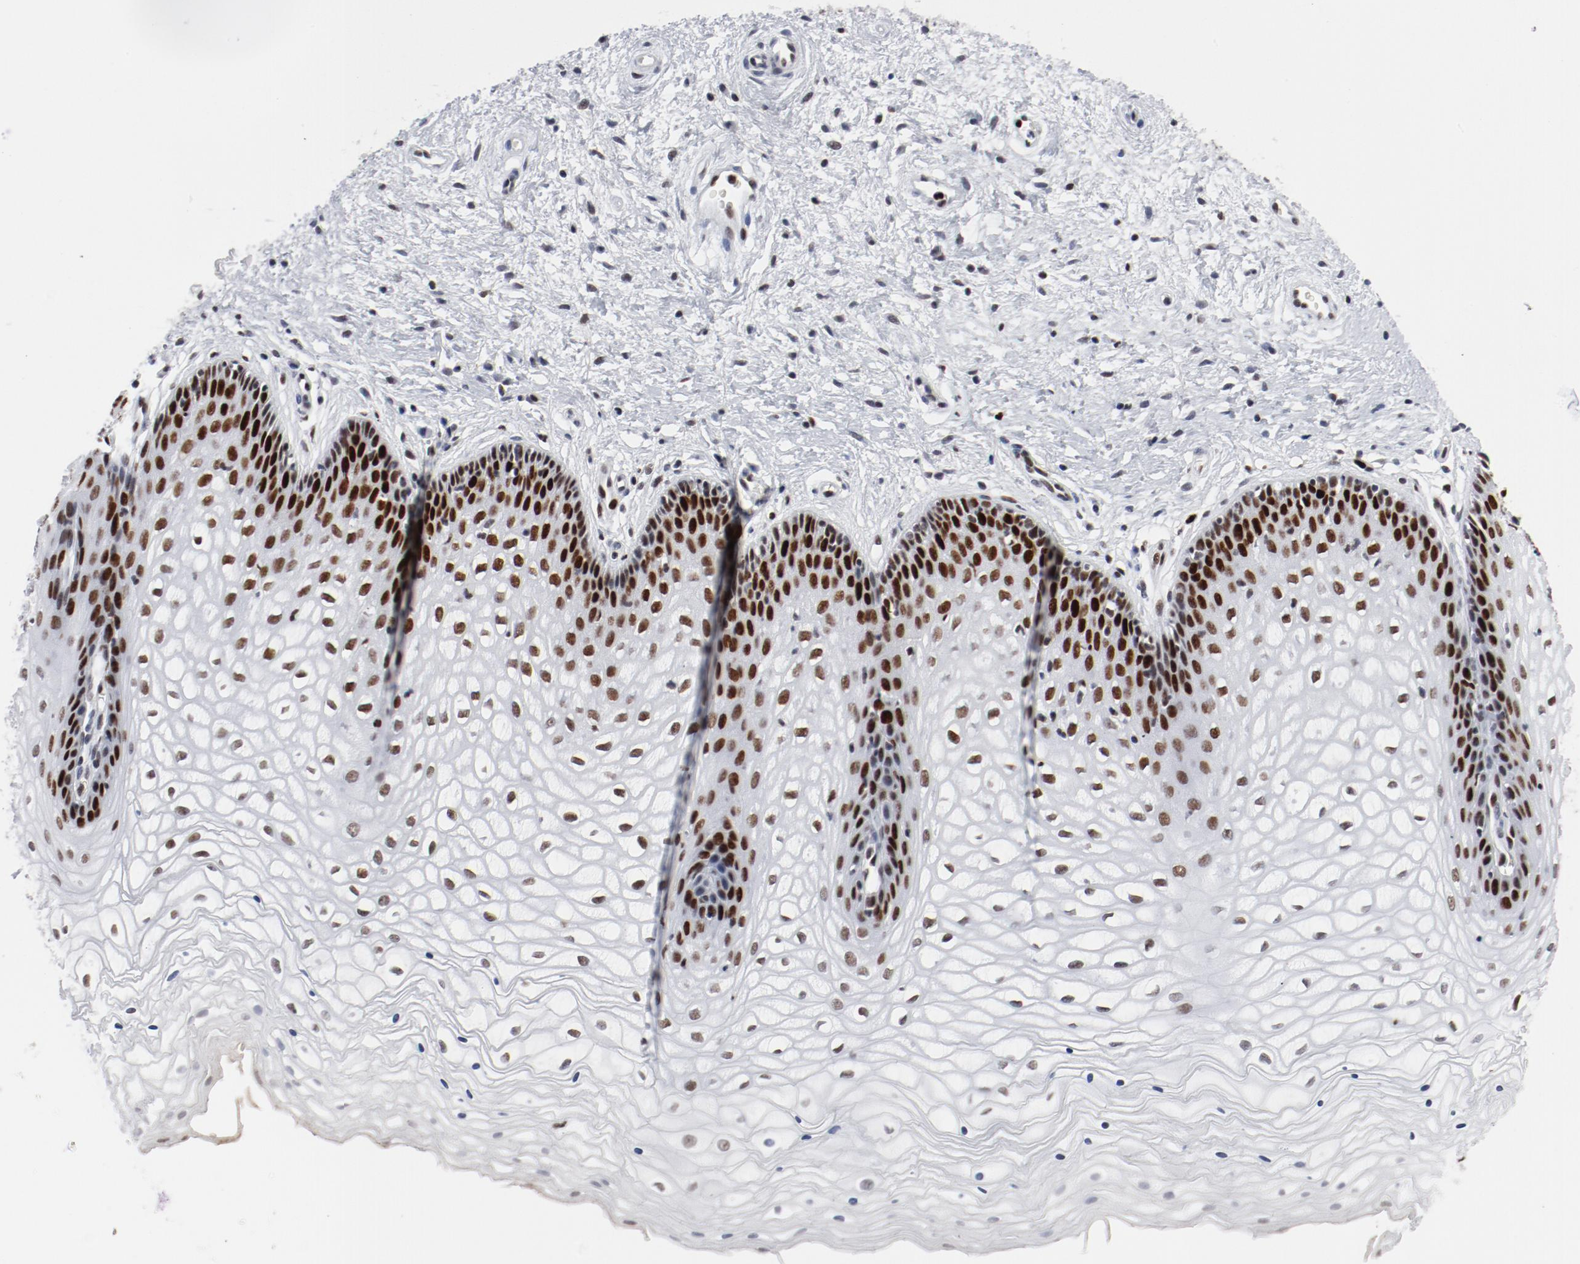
{"staining": {"intensity": "strong", "quantity": "25%-75%", "location": "nuclear"}, "tissue": "vagina", "cell_type": "Squamous epithelial cells", "image_type": "normal", "snomed": [{"axis": "morphology", "description": "Normal tissue, NOS"}, {"axis": "topography", "description": "Vagina"}], "caption": "Immunohistochemical staining of normal vagina reveals strong nuclear protein positivity in about 25%-75% of squamous epithelial cells.", "gene": "POLD1", "patient": {"sex": "female", "age": 34}}